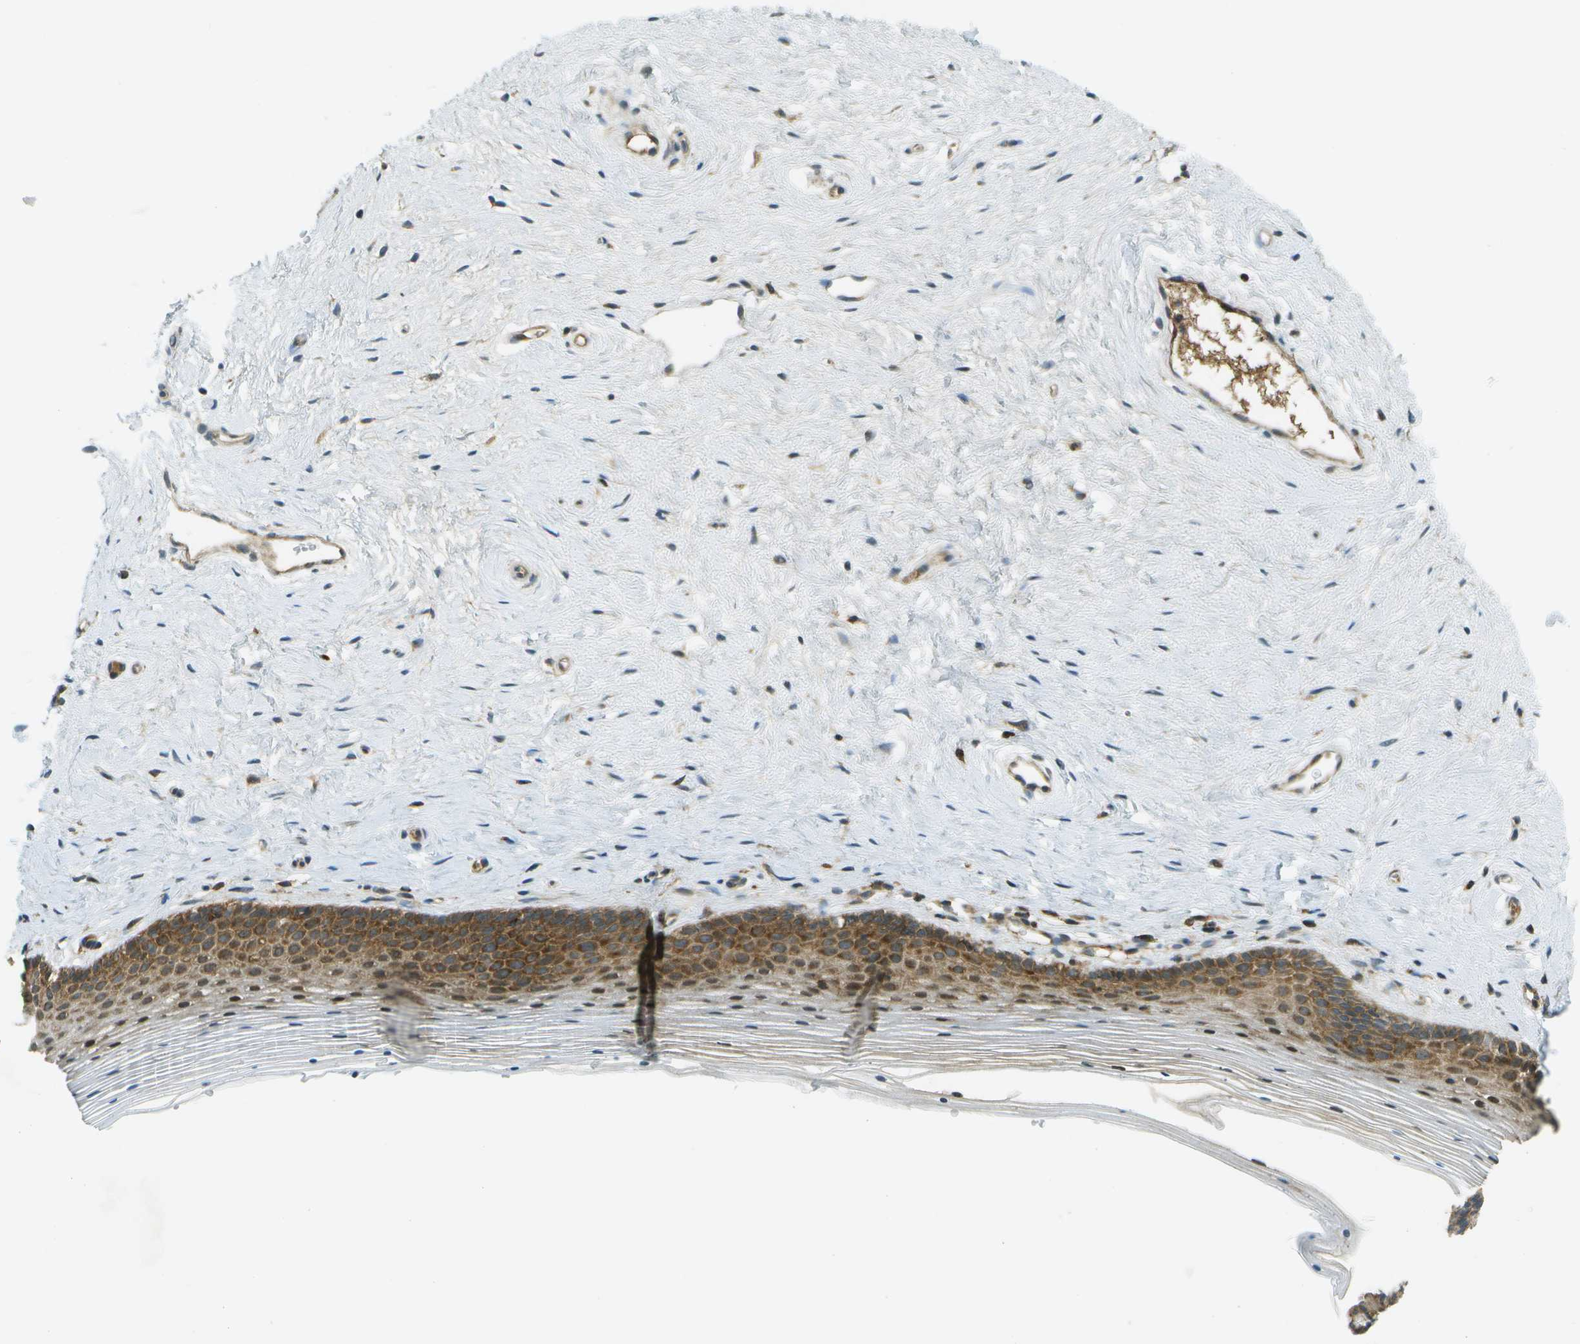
{"staining": {"intensity": "moderate", "quantity": "25%-75%", "location": "cytoplasmic/membranous"}, "tissue": "vagina", "cell_type": "Squamous epithelial cells", "image_type": "normal", "snomed": [{"axis": "morphology", "description": "Normal tissue, NOS"}, {"axis": "topography", "description": "Vagina"}], "caption": "A medium amount of moderate cytoplasmic/membranous expression is identified in approximately 25%-75% of squamous epithelial cells in unremarkable vagina.", "gene": "TMTC1", "patient": {"sex": "female", "age": 32}}